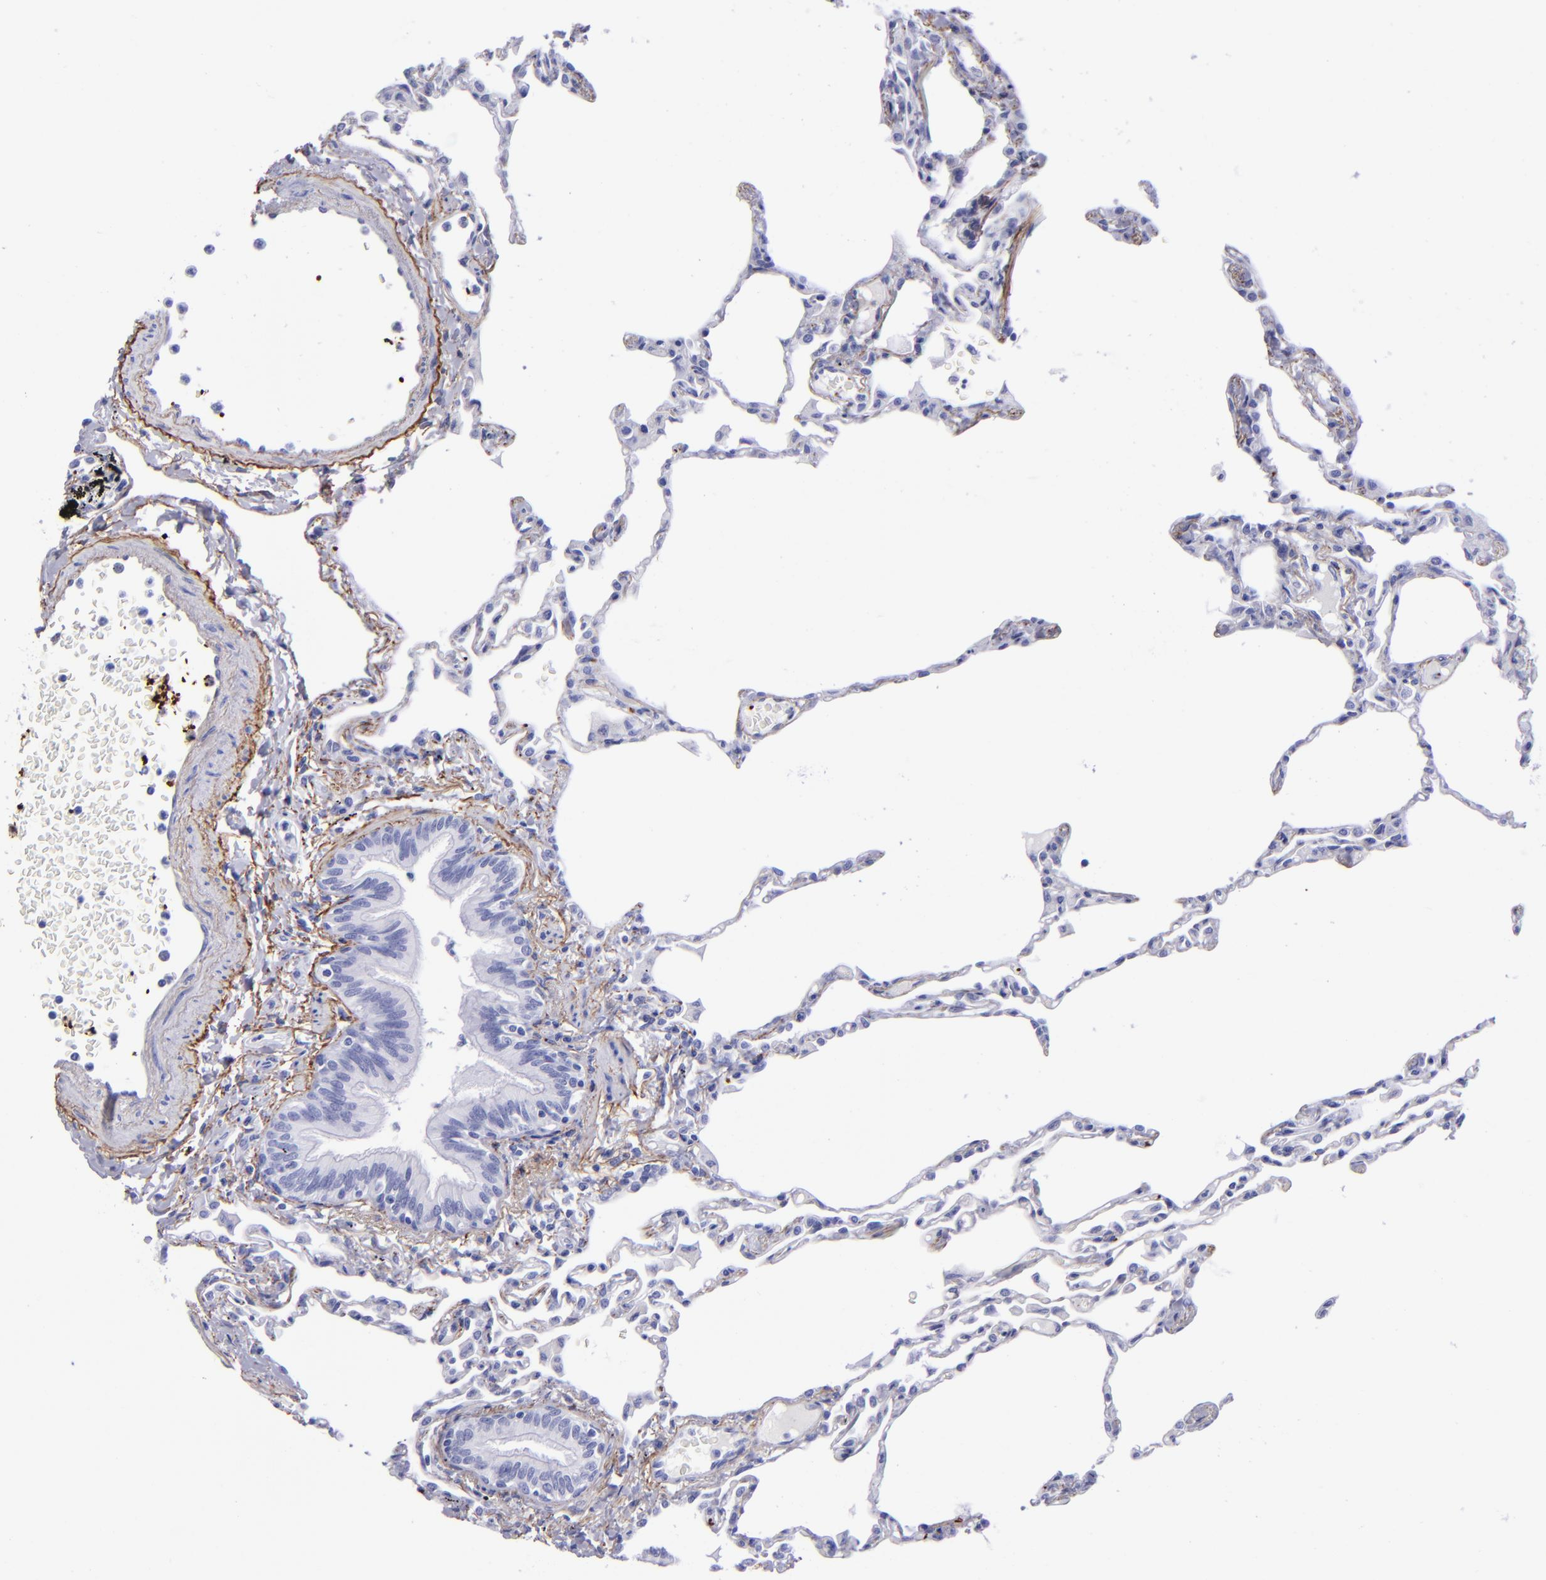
{"staining": {"intensity": "negative", "quantity": "none", "location": "none"}, "tissue": "lung", "cell_type": "Alveolar cells", "image_type": "normal", "snomed": [{"axis": "morphology", "description": "Normal tissue, NOS"}, {"axis": "topography", "description": "Lung"}], "caption": "Histopathology image shows no significant protein positivity in alveolar cells of benign lung.", "gene": "EFCAB13", "patient": {"sex": "female", "age": 49}}